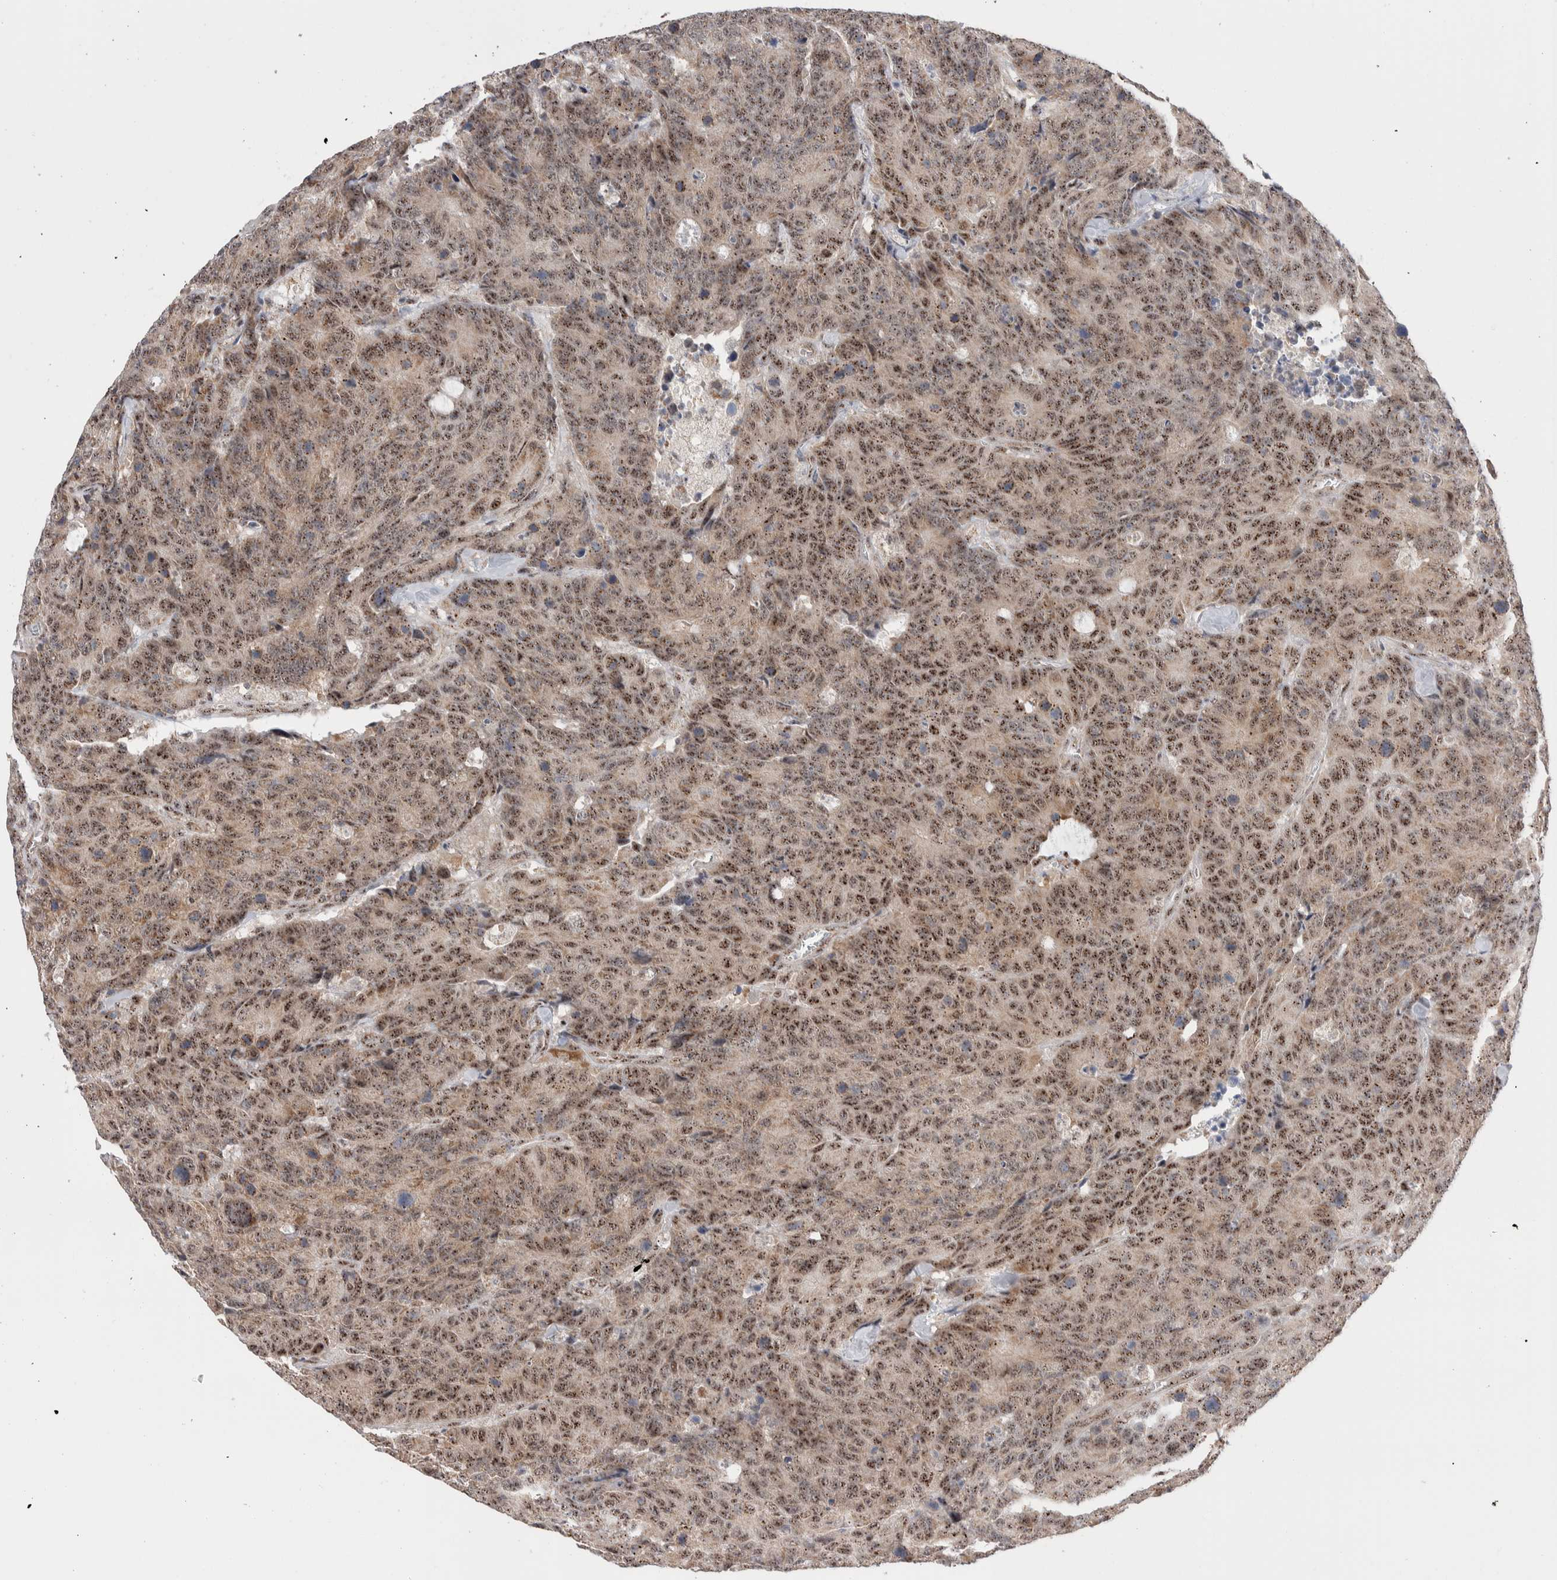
{"staining": {"intensity": "moderate", "quantity": ">75%", "location": "cytoplasmic/membranous,nuclear"}, "tissue": "colorectal cancer", "cell_type": "Tumor cells", "image_type": "cancer", "snomed": [{"axis": "morphology", "description": "Adenocarcinoma, NOS"}, {"axis": "topography", "description": "Colon"}], "caption": "A medium amount of moderate cytoplasmic/membranous and nuclear expression is identified in about >75% of tumor cells in colorectal cancer (adenocarcinoma) tissue.", "gene": "ZNF695", "patient": {"sex": "female", "age": 86}}